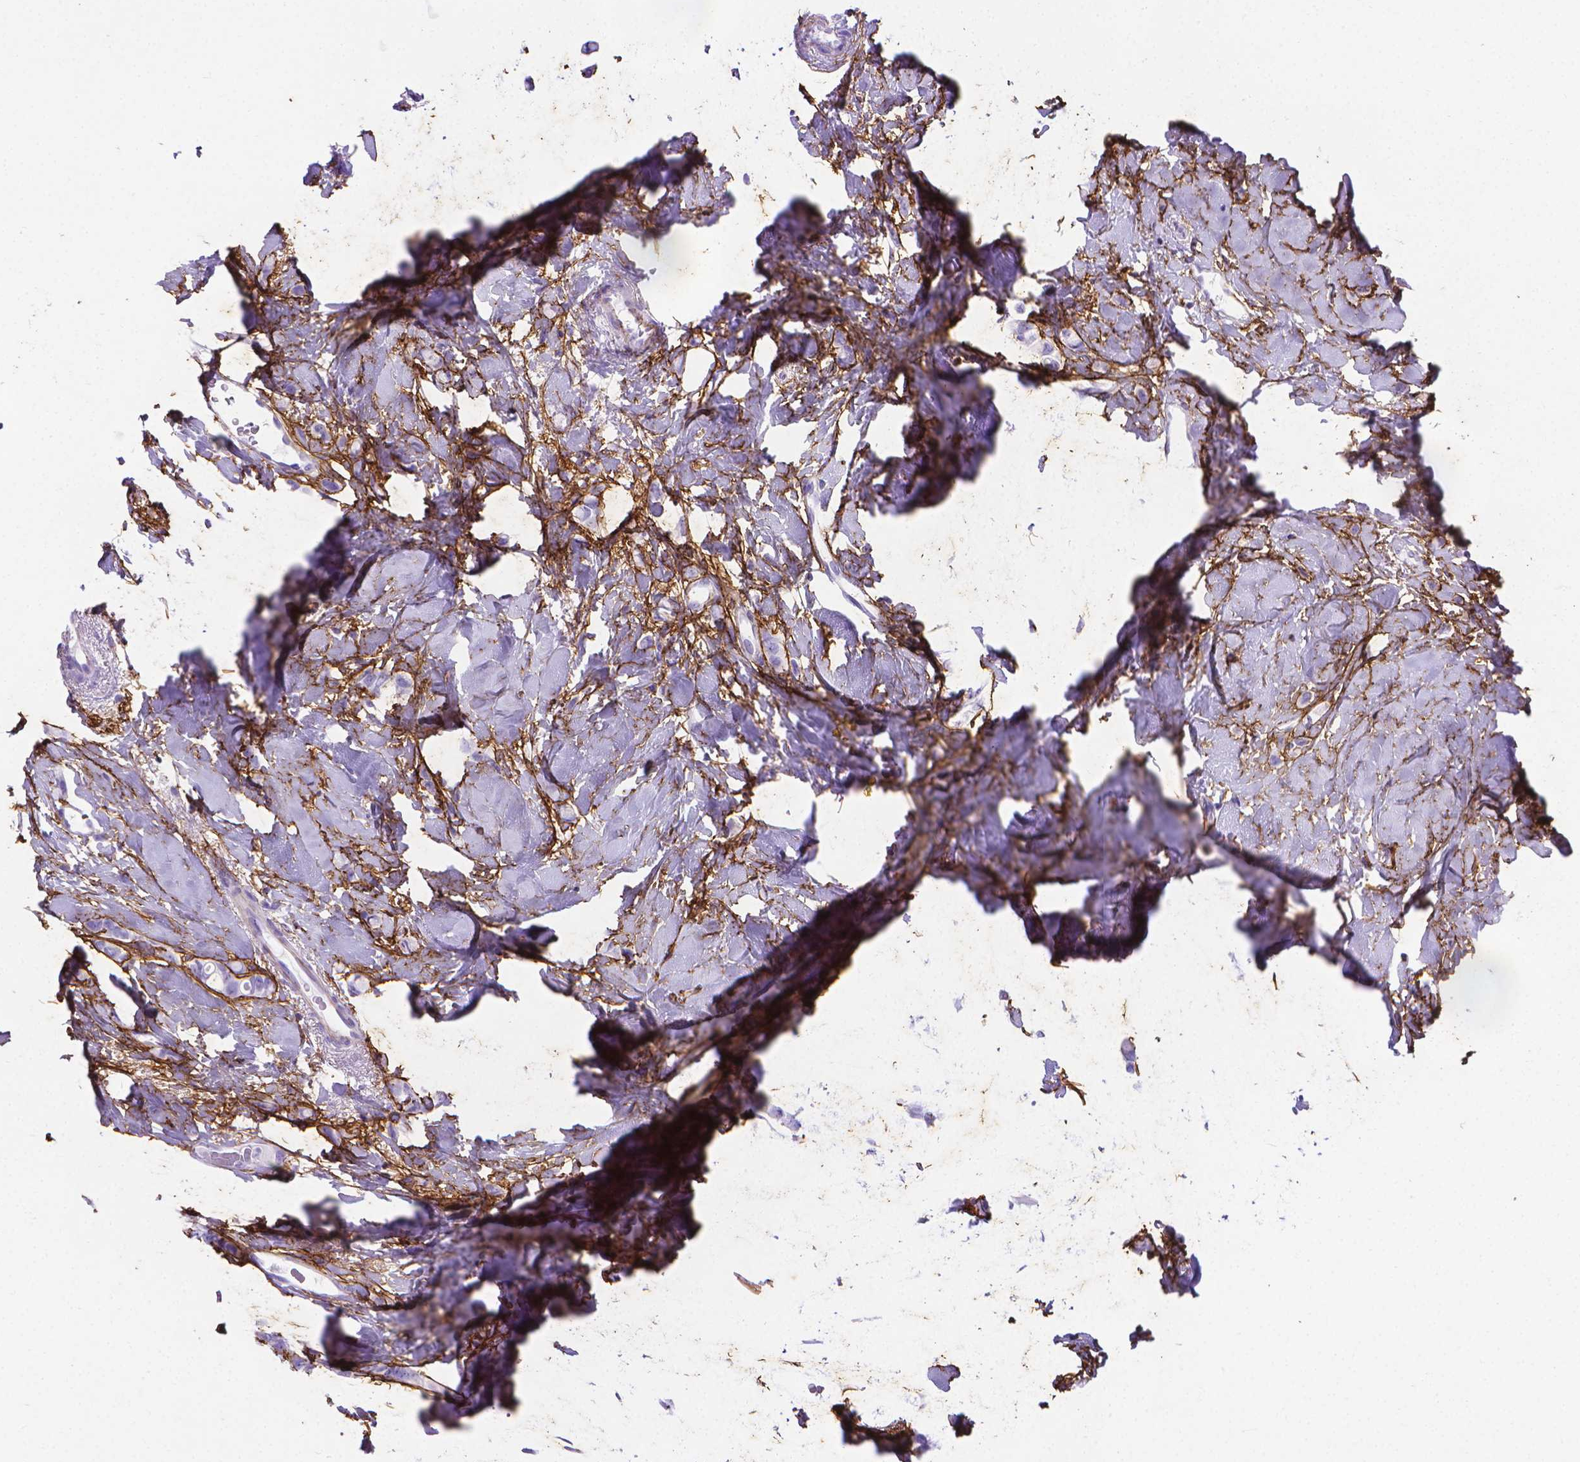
{"staining": {"intensity": "negative", "quantity": "none", "location": "none"}, "tissue": "breast cancer", "cell_type": "Tumor cells", "image_type": "cancer", "snomed": [{"axis": "morphology", "description": "Lobular carcinoma"}, {"axis": "topography", "description": "Breast"}], "caption": "A photomicrograph of human breast lobular carcinoma is negative for staining in tumor cells.", "gene": "MFAP2", "patient": {"sex": "female", "age": 66}}